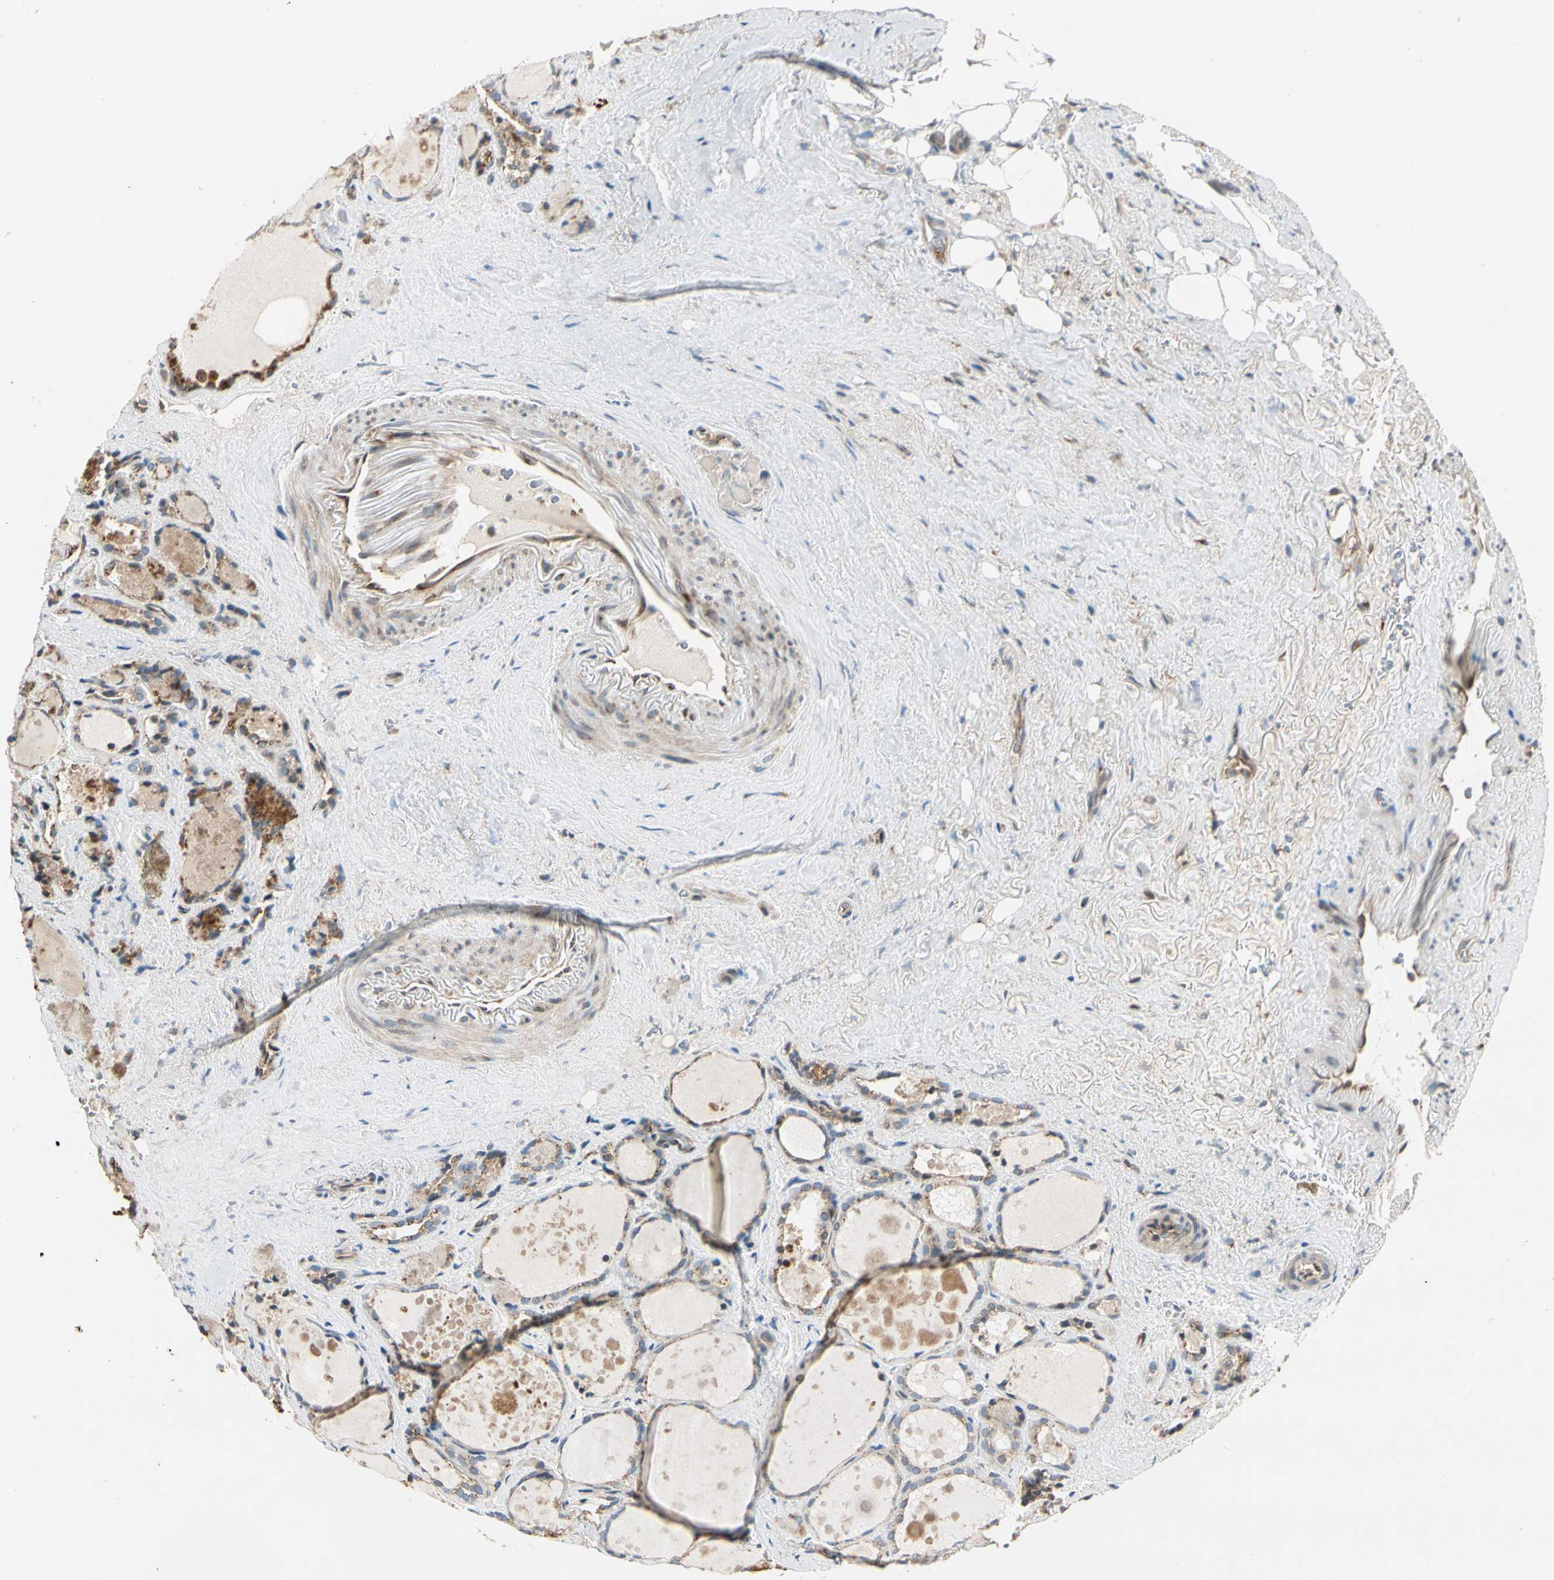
{"staining": {"intensity": "weak", "quantity": "25%-75%", "location": "cytoplasmic/membranous"}, "tissue": "thyroid gland", "cell_type": "Glandular cells", "image_type": "normal", "snomed": [{"axis": "morphology", "description": "Normal tissue, NOS"}, {"axis": "topography", "description": "Thyroid gland"}], "caption": "Thyroid gland stained with DAB (3,3'-diaminobenzidine) immunohistochemistry (IHC) shows low levels of weak cytoplasmic/membranous positivity in approximately 25%-75% of glandular cells.", "gene": "ROCK2", "patient": {"sex": "female", "age": 75}}